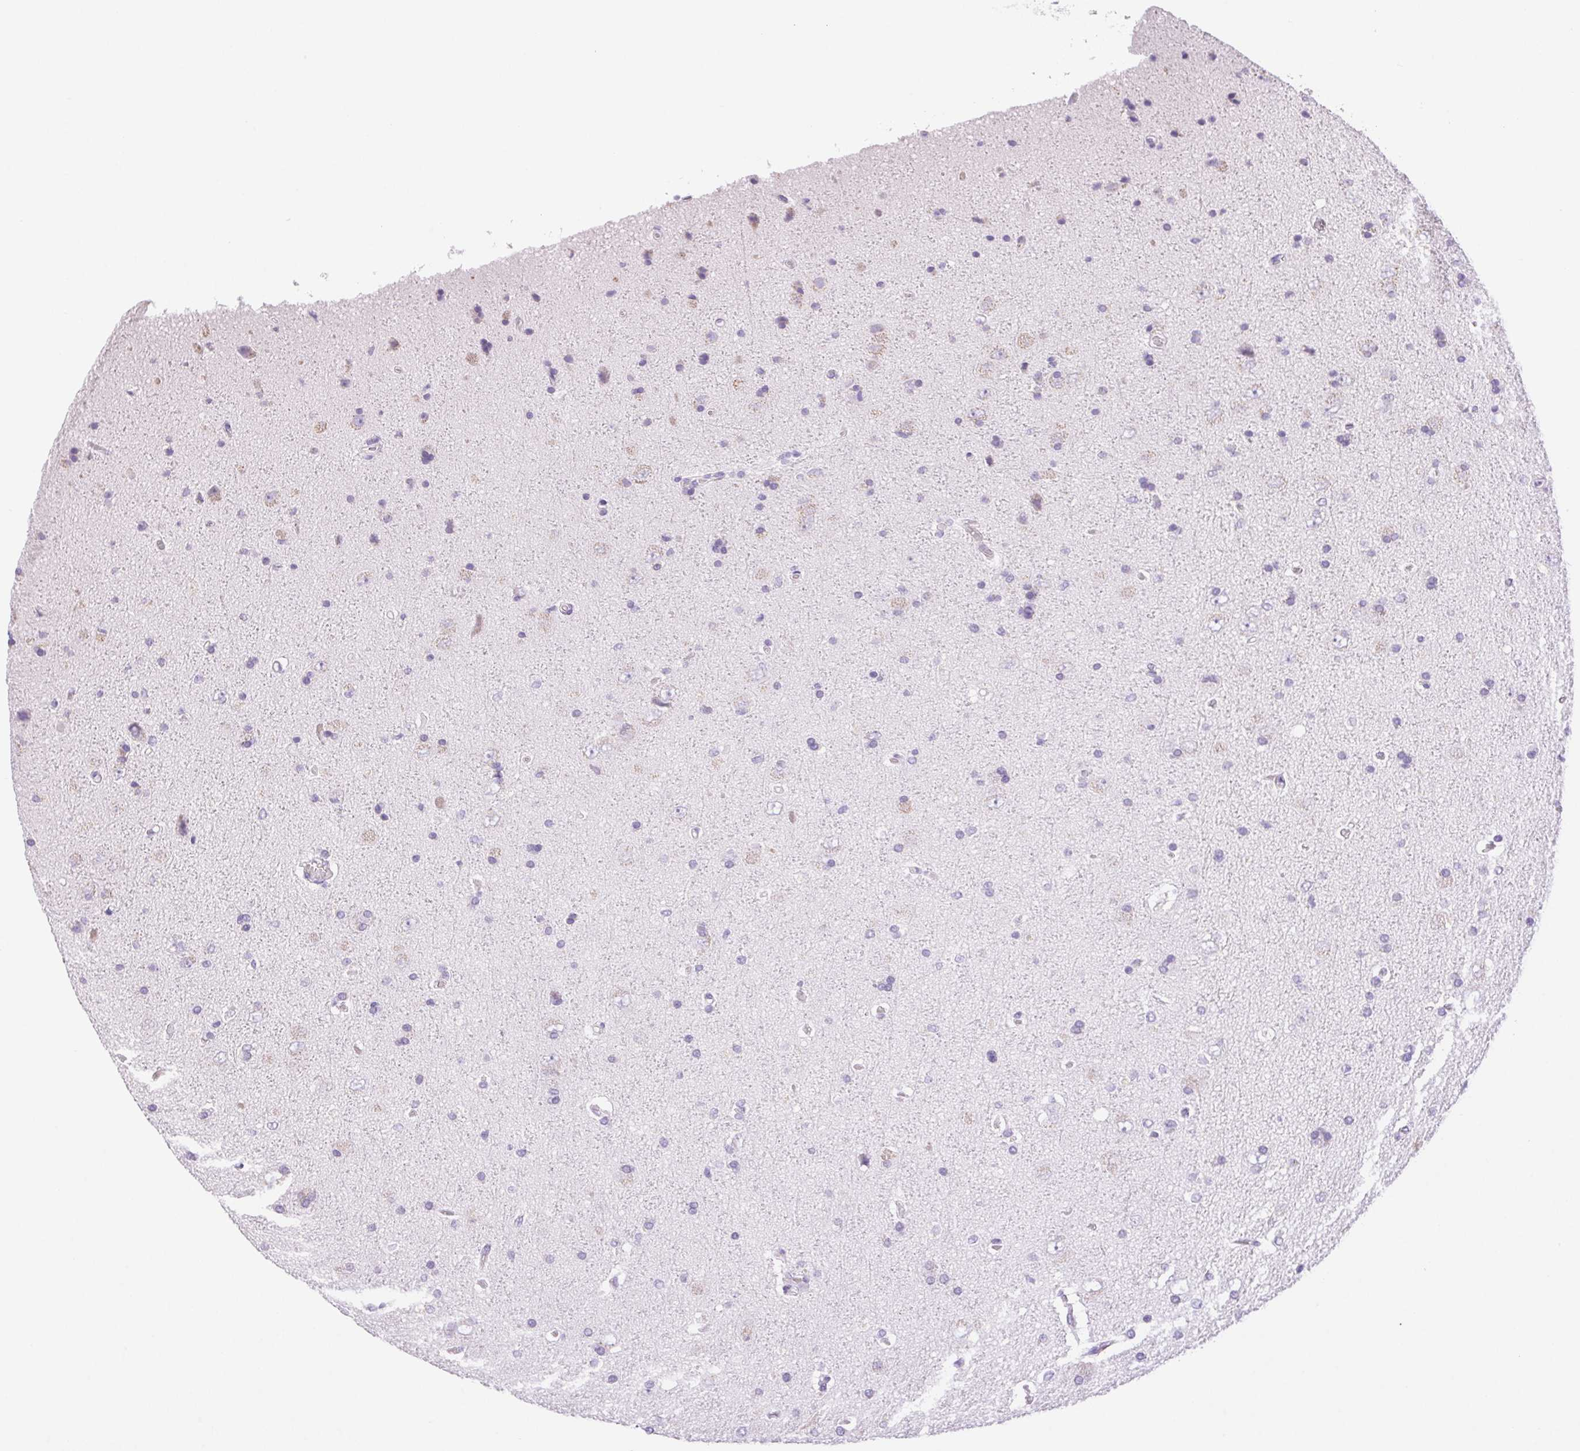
{"staining": {"intensity": "negative", "quantity": "none", "location": "none"}, "tissue": "glioma", "cell_type": "Tumor cells", "image_type": "cancer", "snomed": [{"axis": "morphology", "description": "Glioma, malignant, High grade"}, {"axis": "topography", "description": "Cerebral cortex"}], "caption": "High power microscopy micrograph of an IHC histopathology image of glioma, revealing no significant staining in tumor cells. The staining was performed using DAB (3,3'-diaminobenzidine) to visualize the protein expression in brown, while the nuclei were stained in blue with hematoxylin (Magnification: 20x).", "gene": "SERPINB3", "patient": {"sex": "male", "age": 70}}